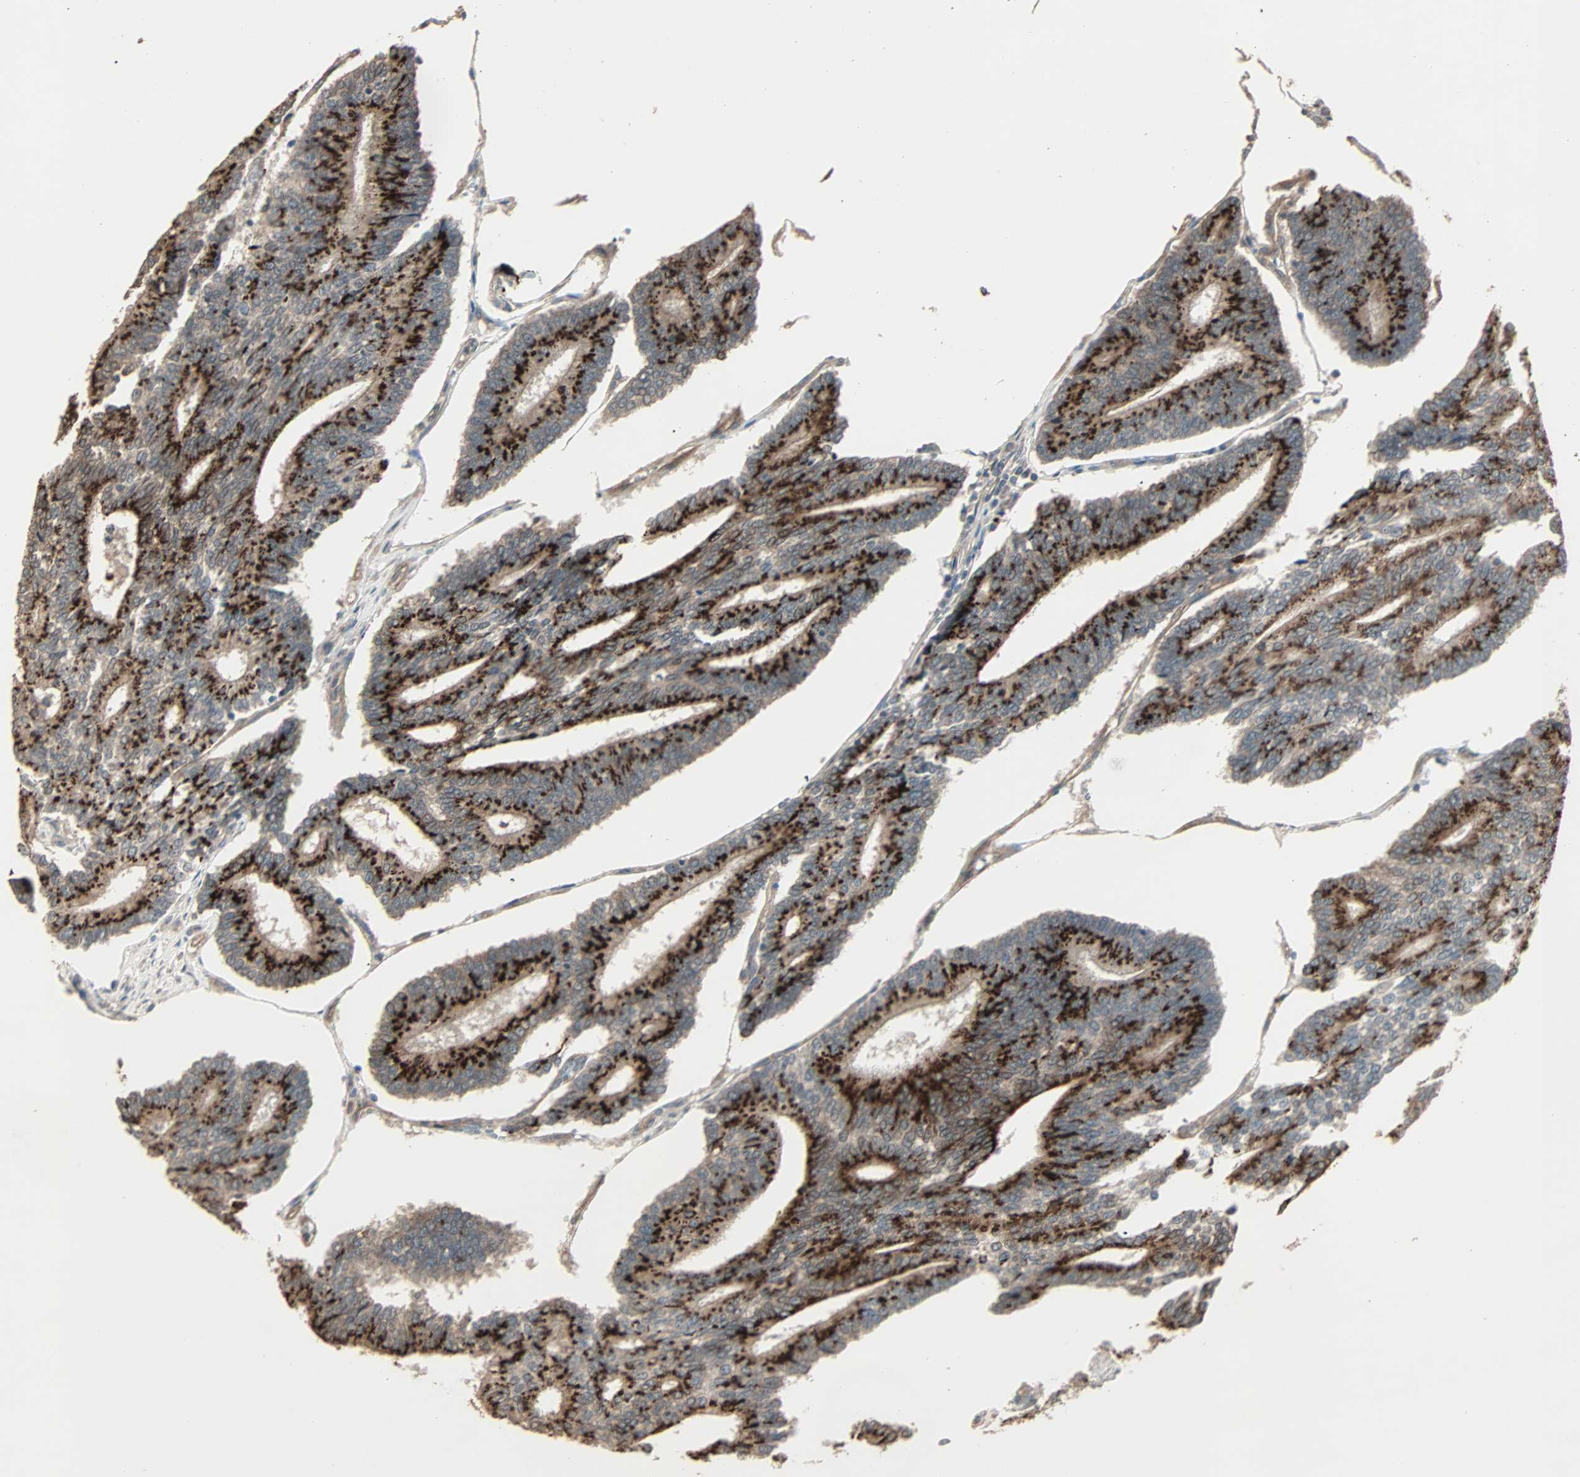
{"staining": {"intensity": "strong", "quantity": ">75%", "location": "cytoplasmic/membranous"}, "tissue": "prostate cancer", "cell_type": "Tumor cells", "image_type": "cancer", "snomed": [{"axis": "morphology", "description": "Adenocarcinoma, High grade"}, {"axis": "topography", "description": "Prostate"}], "caption": "A high amount of strong cytoplasmic/membranous positivity is appreciated in approximately >75% of tumor cells in prostate cancer tissue. Immunohistochemistry (ihc) stains the protein in brown and the nuclei are stained blue.", "gene": "GALNT3", "patient": {"sex": "male", "age": 55}}